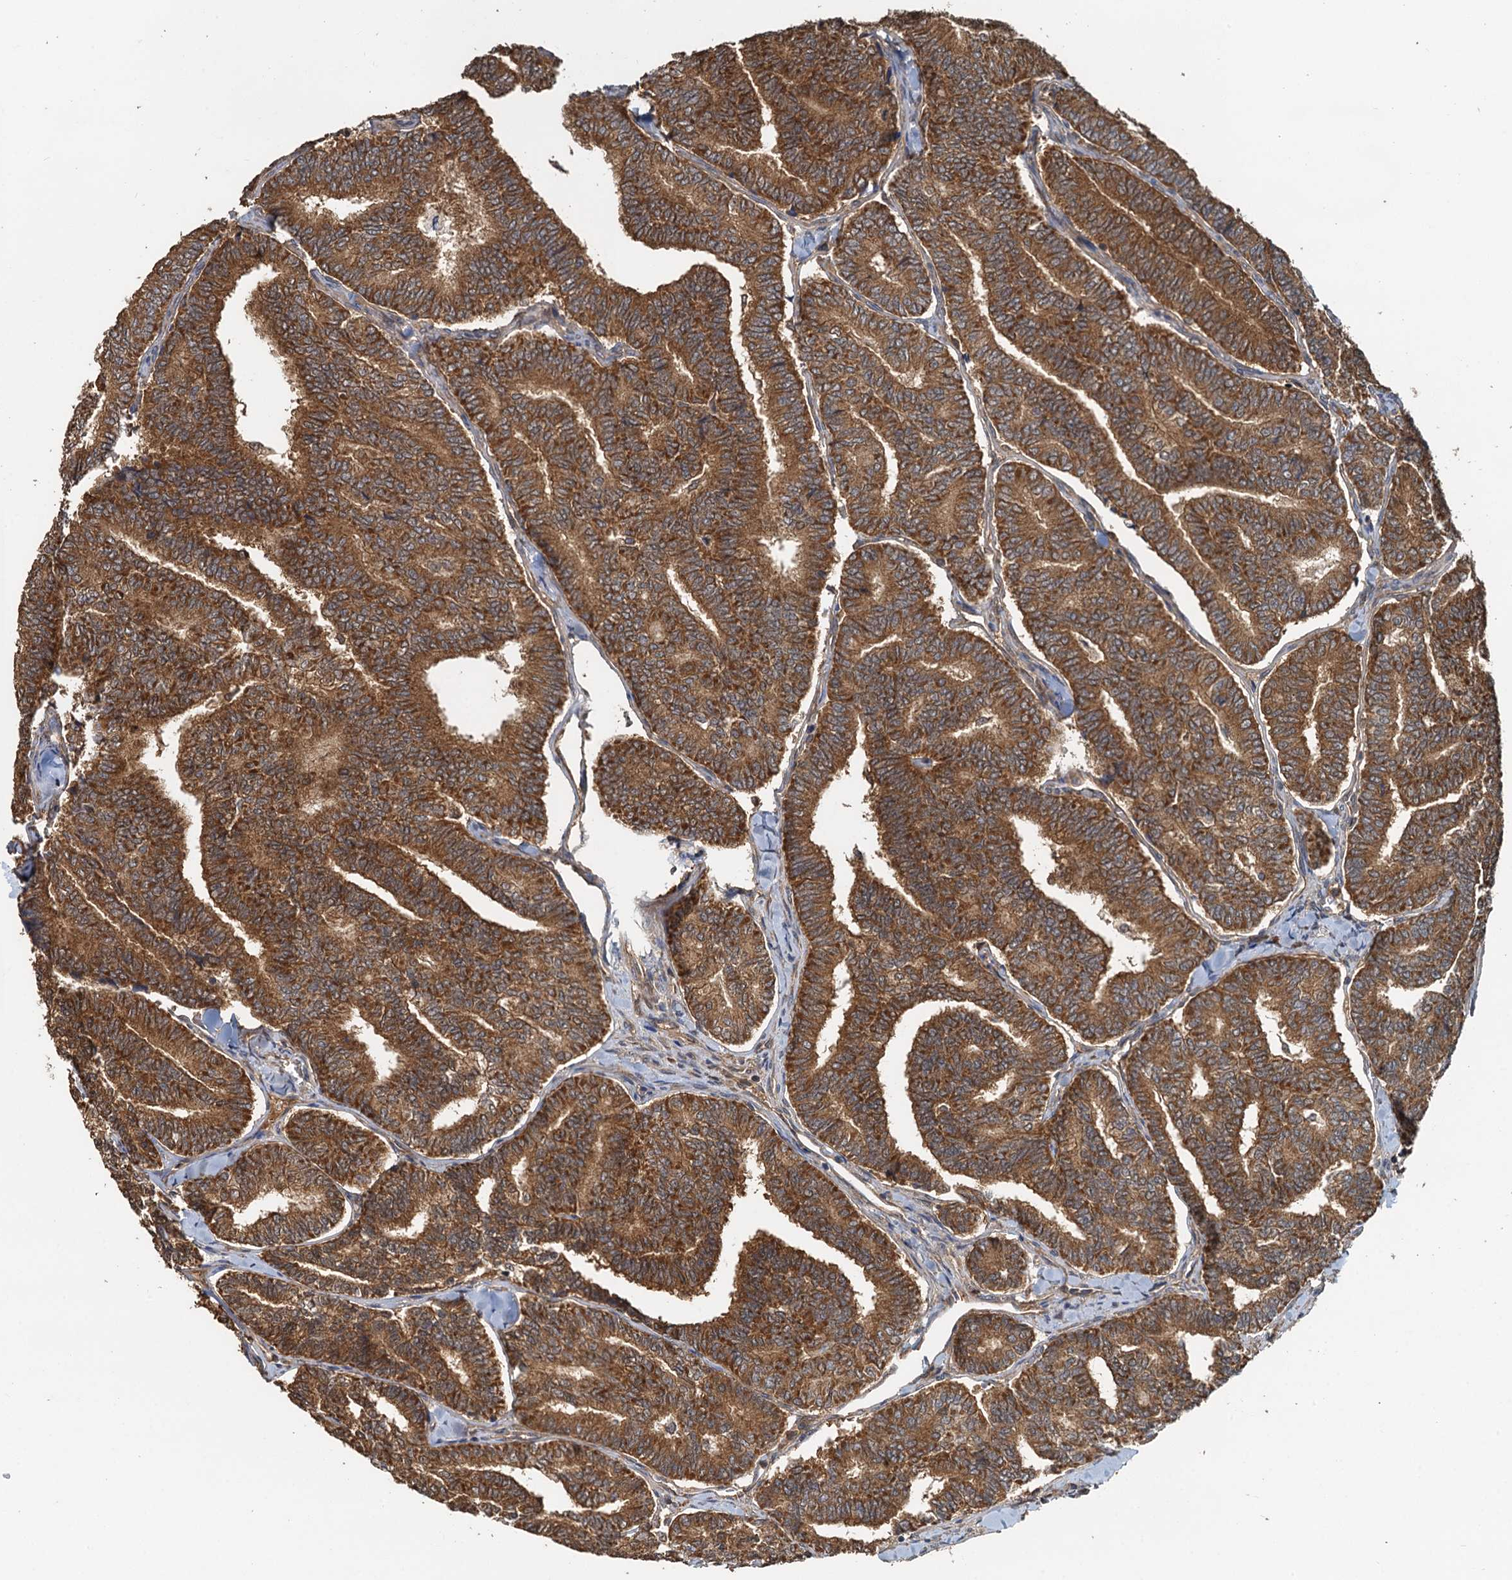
{"staining": {"intensity": "strong", "quantity": ">75%", "location": "cytoplasmic/membranous"}, "tissue": "thyroid cancer", "cell_type": "Tumor cells", "image_type": "cancer", "snomed": [{"axis": "morphology", "description": "Papillary adenocarcinoma, NOS"}, {"axis": "topography", "description": "Thyroid gland"}], "caption": "DAB (3,3'-diaminobenzidine) immunohistochemical staining of human thyroid papillary adenocarcinoma shows strong cytoplasmic/membranous protein expression in about >75% of tumor cells.", "gene": "HYI", "patient": {"sex": "female", "age": 35}}